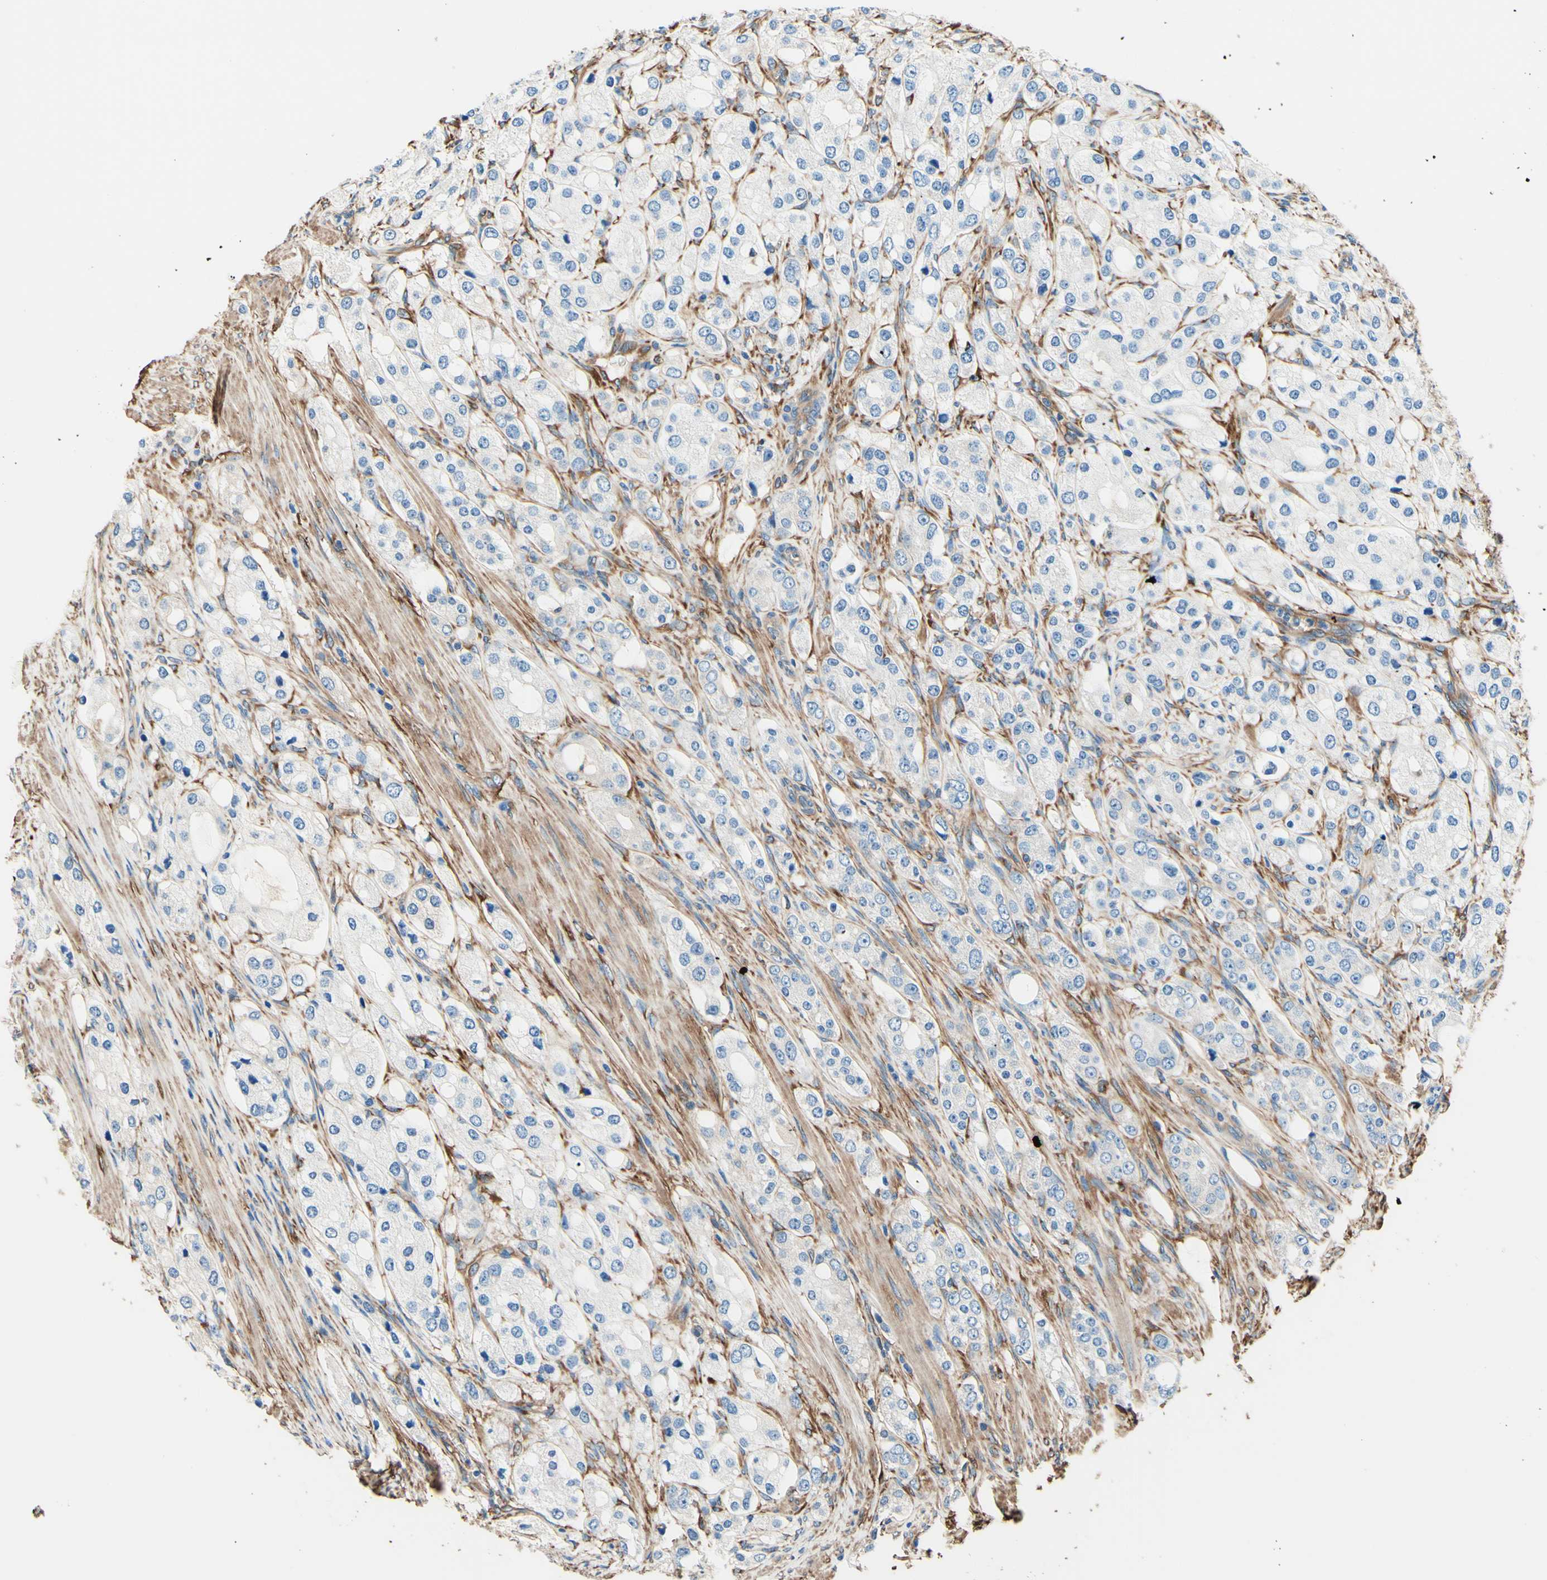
{"staining": {"intensity": "negative", "quantity": "none", "location": "none"}, "tissue": "prostate cancer", "cell_type": "Tumor cells", "image_type": "cancer", "snomed": [{"axis": "morphology", "description": "Adenocarcinoma, High grade"}, {"axis": "topography", "description": "Prostate"}], "caption": "The photomicrograph reveals no significant staining in tumor cells of prostate adenocarcinoma (high-grade). (Stains: DAB immunohistochemistry with hematoxylin counter stain, Microscopy: brightfield microscopy at high magnification).", "gene": "DPYSL3", "patient": {"sex": "male", "age": 65}}